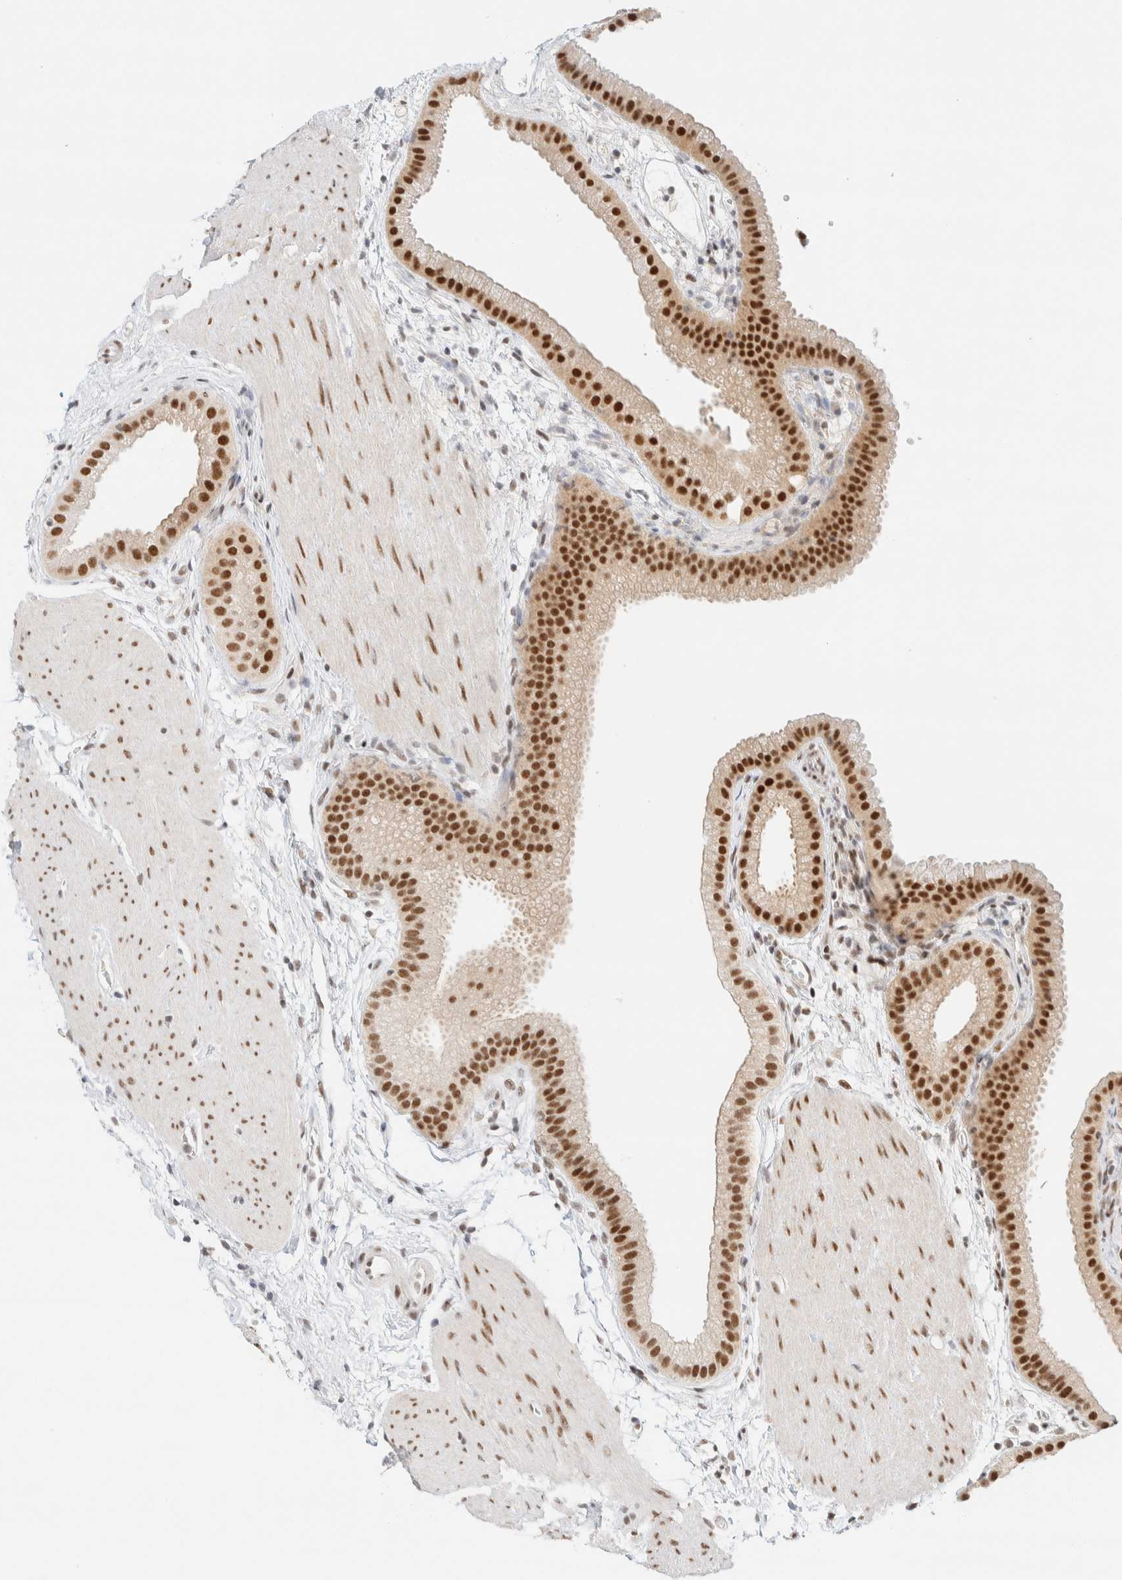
{"staining": {"intensity": "strong", "quantity": ">75%", "location": "nuclear"}, "tissue": "gallbladder", "cell_type": "Glandular cells", "image_type": "normal", "snomed": [{"axis": "morphology", "description": "Normal tissue, NOS"}, {"axis": "topography", "description": "Gallbladder"}], "caption": "This photomicrograph shows immunohistochemistry (IHC) staining of normal gallbladder, with high strong nuclear staining in approximately >75% of glandular cells.", "gene": "PYGO2", "patient": {"sex": "female", "age": 64}}